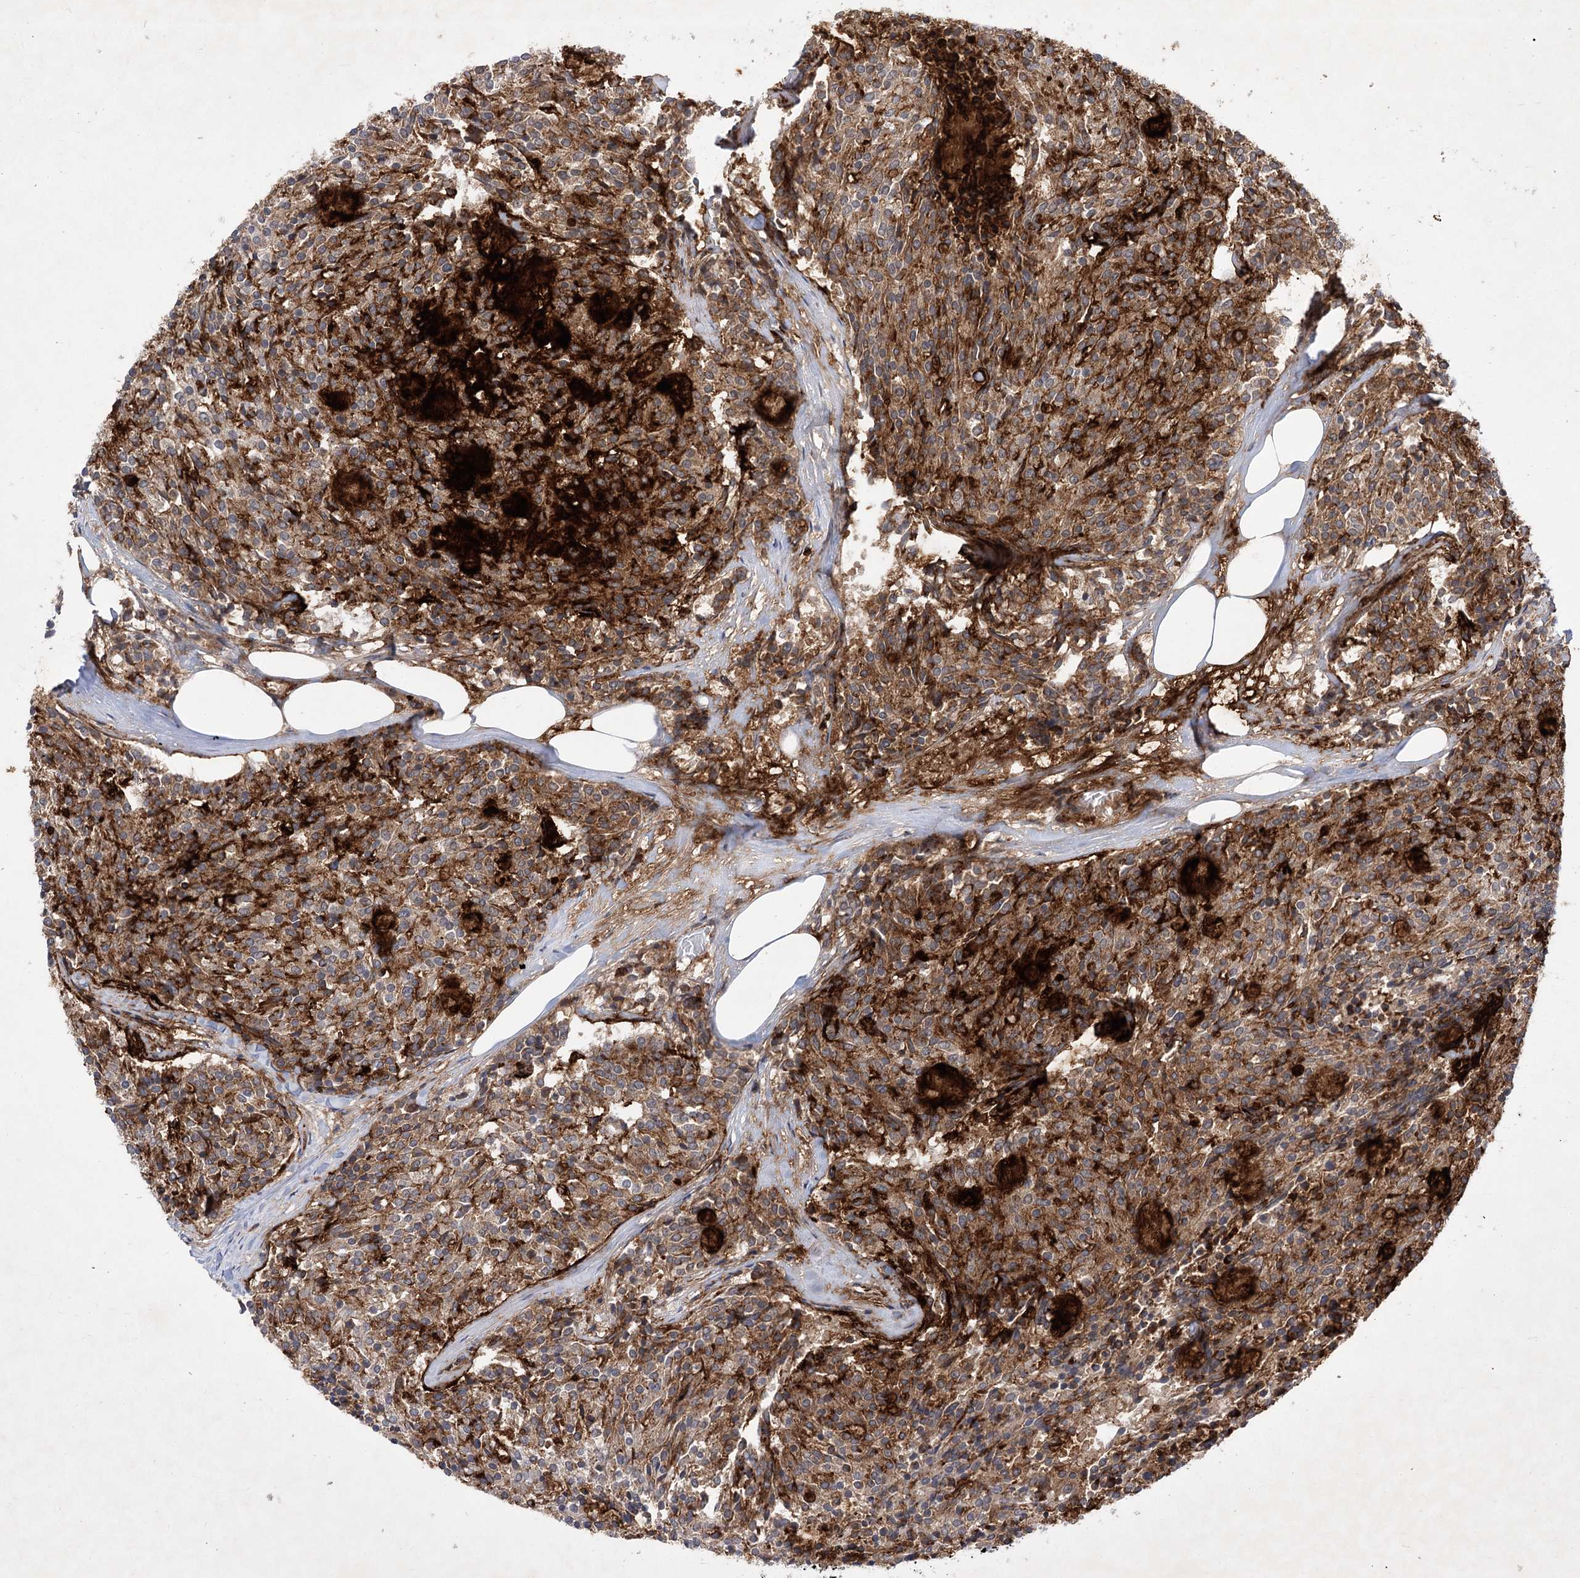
{"staining": {"intensity": "moderate", "quantity": ">75%", "location": "cytoplasmic/membranous"}, "tissue": "carcinoid", "cell_type": "Tumor cells", "image_type": "cancer", "snomed": [{"axis": "morphology", "description": "Carcinoid, malignant, NOS"}, {"axis": "topography", "description": "Pancreas"}], "caption": "An image showing moderate cytoplasmic/membranous staining in about >75% of tumor cells in carcinoid, as visualized by brown immunohistochemical staining.", "gene": "ARHGAP31", "patient": {"sex": "female", "age": 54}}